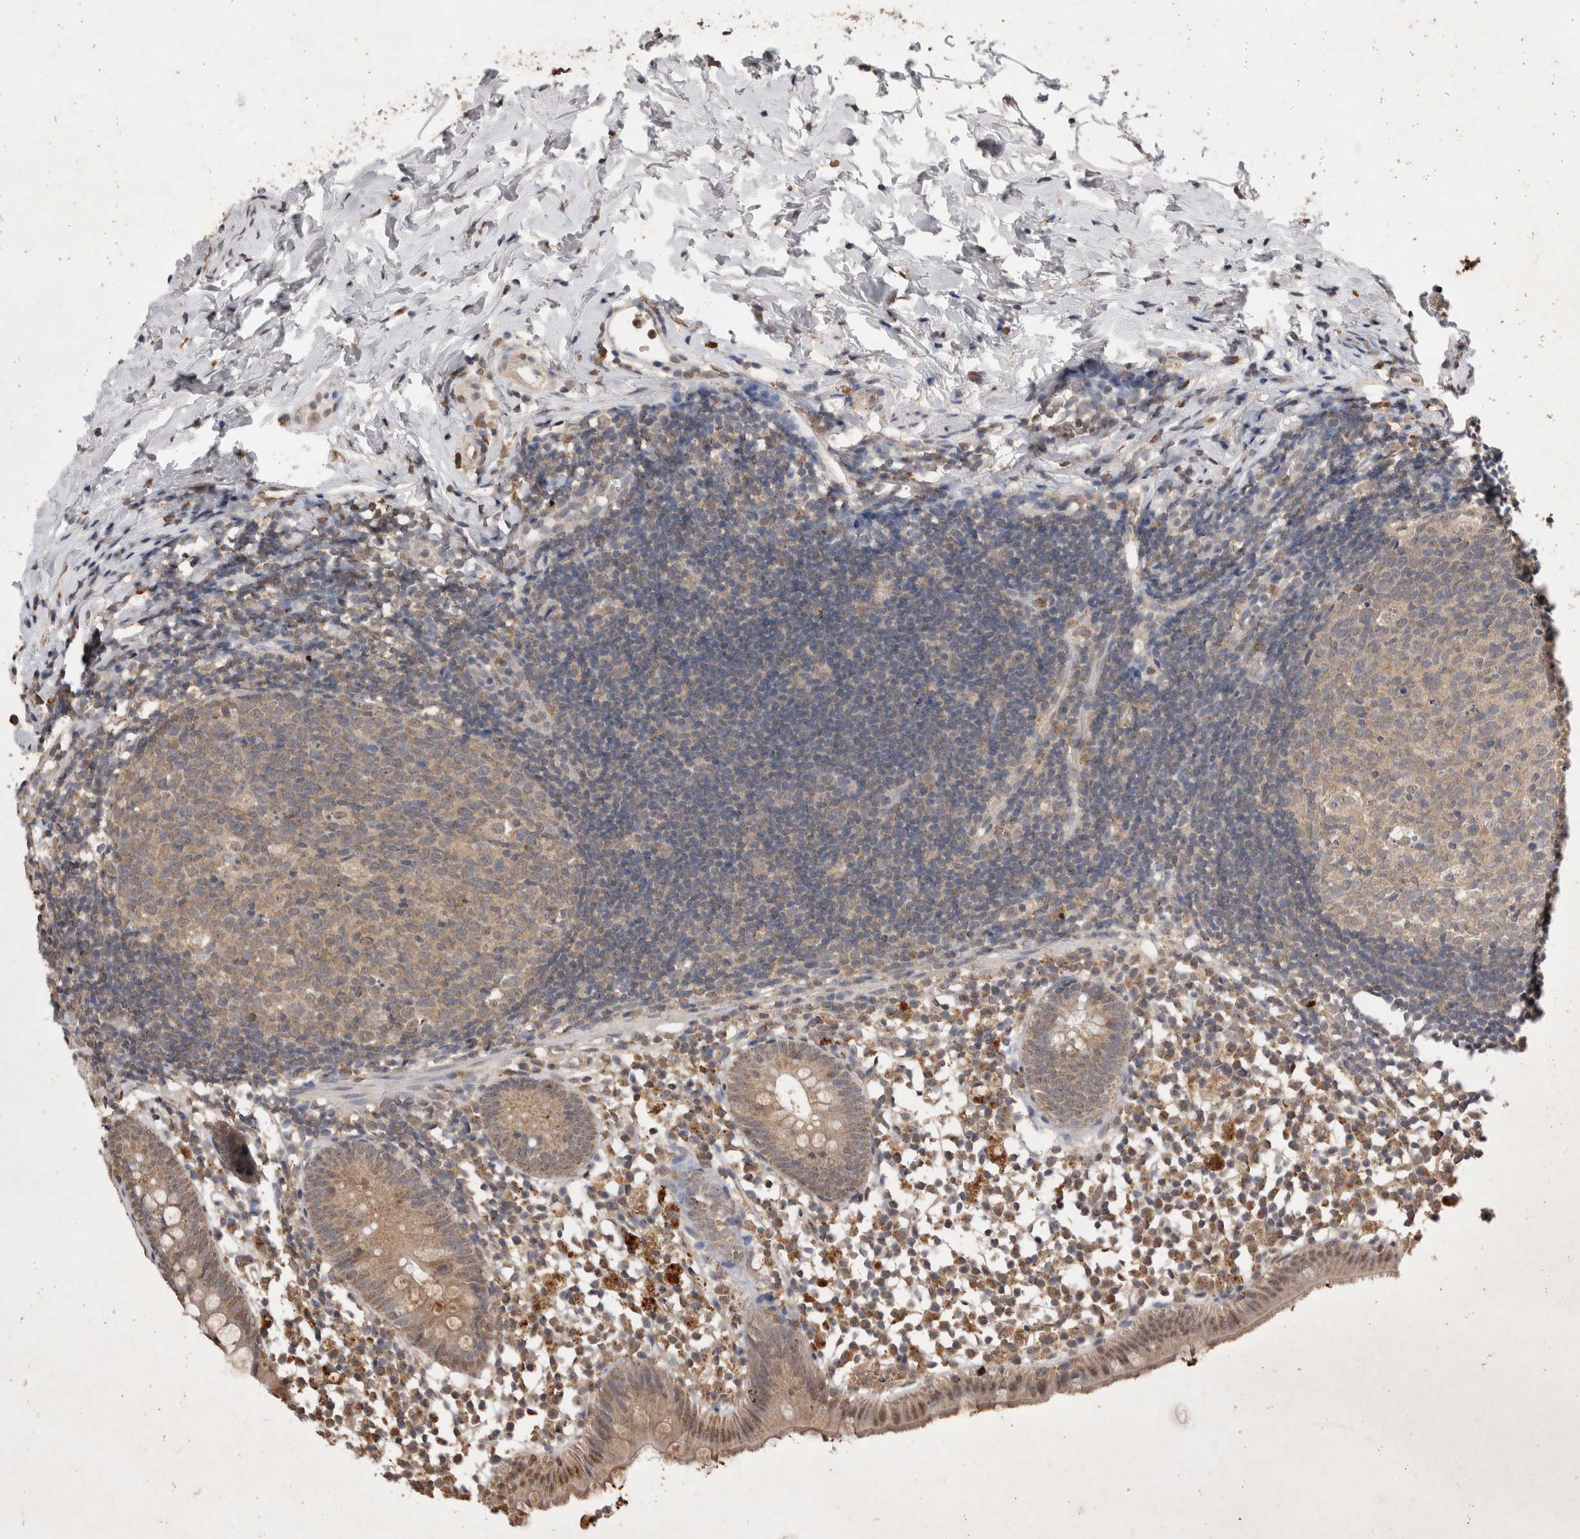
{"staining": {"intensity": "weak", "quantity": ">75%", "location": "cytoplasmic/membranous,nuclear"}, "tissue": "appendix", "cell_type": "Glandular cells", "image_type": "normal", "snomed": [{"axis": "morphology", "description": "Normal tissue, NOS"}, {"axis": "topography", "description": "Appendix"}], "caption": "A photomicrograph of appendix stained for a protein displays weak cytoplasmic/membranous,nuclear brown staining in glandular cells.", "gene": "GRK5", "patient": {"sex": "female", "age": 20}}